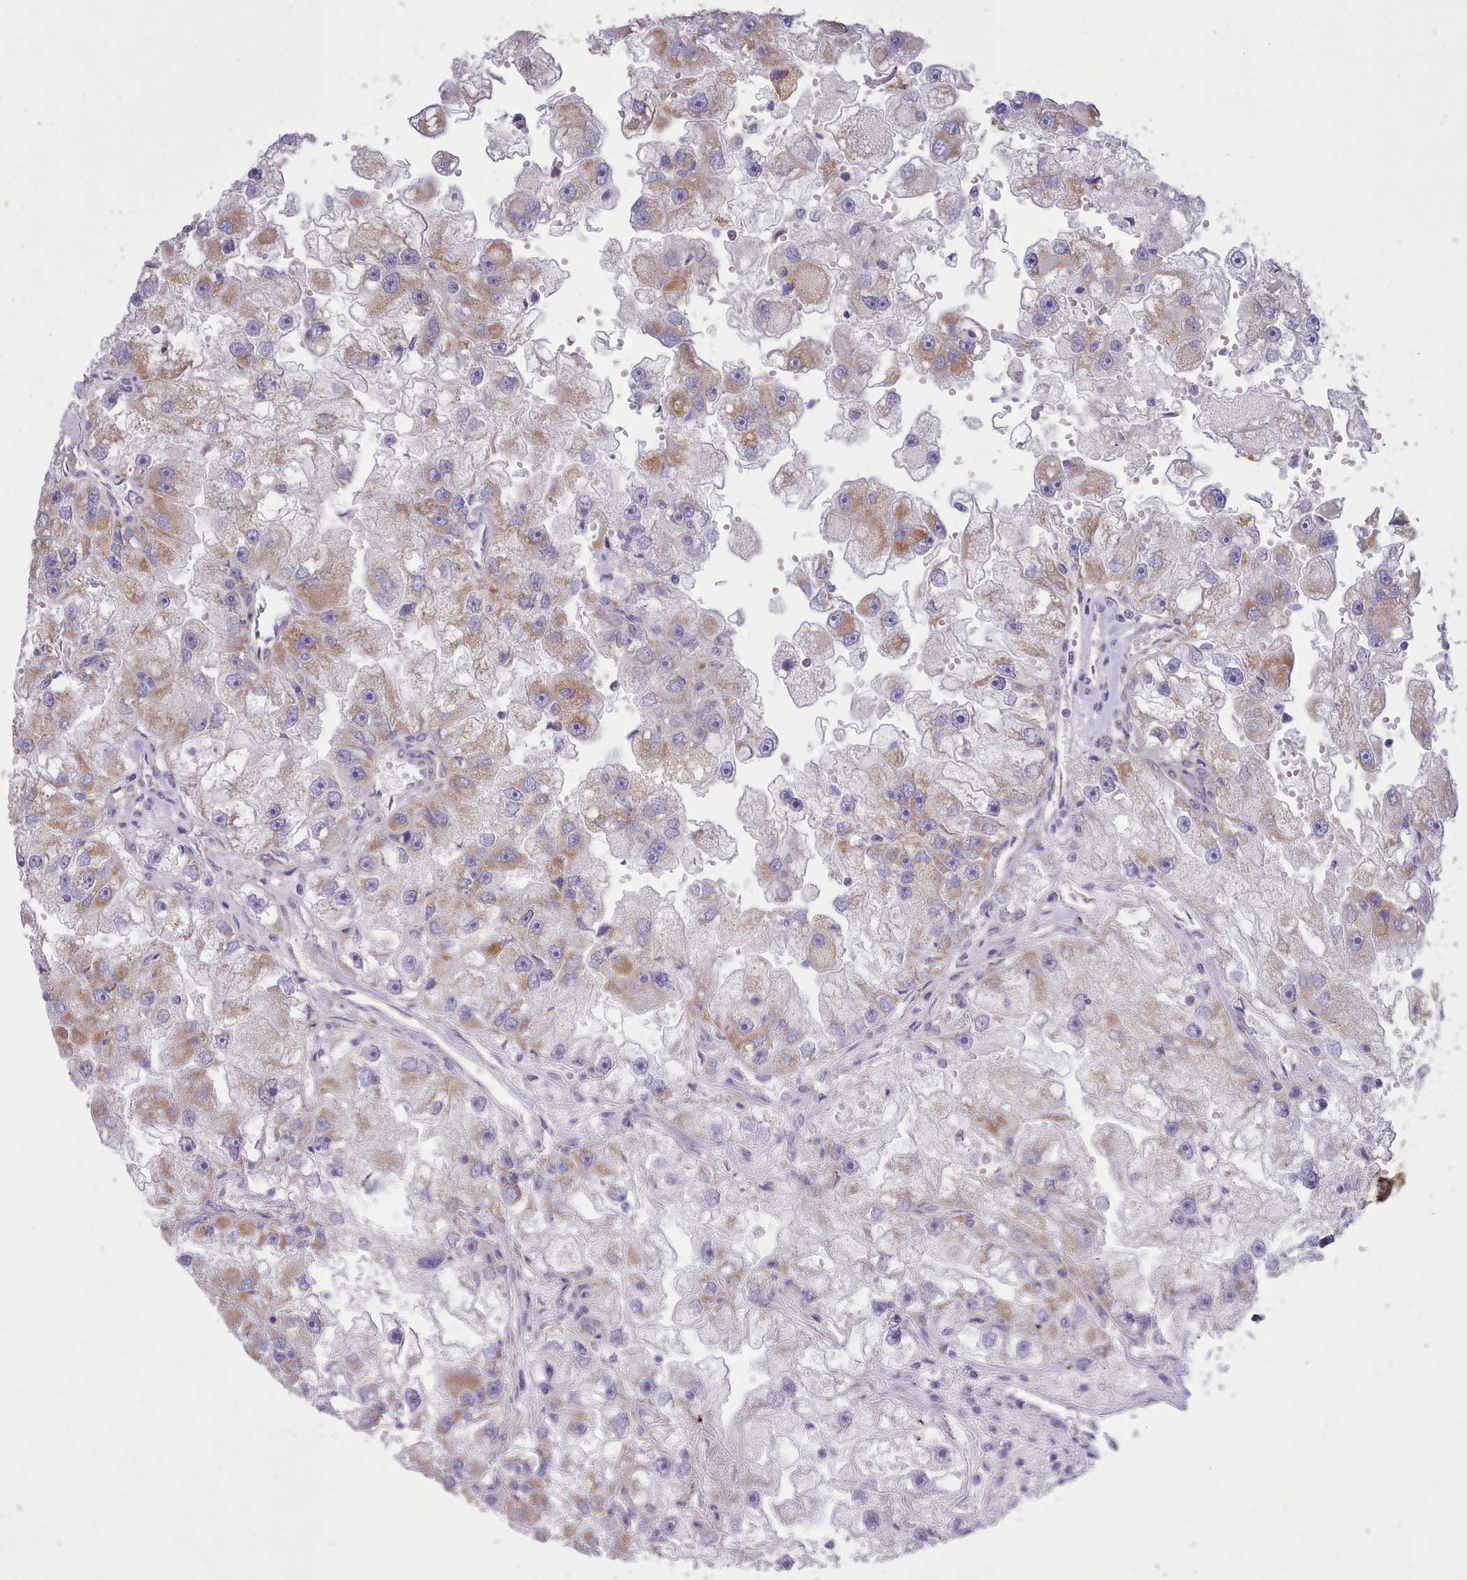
{"staining": {"intensity": "moderate", "quantity": "25%-75%", "location": "cytoplasmic/membranous"}, "tissue": "renal cancer", "cell_type": "Tumor cells", "image_type": "cancer", "snomed": [{"axis": "morphology", "description": "Adenocarcinoma, NOS"}, {"axis": "topography", "description": "Kidney"}], "caption": "This is a histology image of IHC staining of renal cancer, which shows moderate positivity in the cytoplasmic/membranous of tumor cells.", "gene": "MRPL21", "patient": {"sex": "male", "age": 63}}